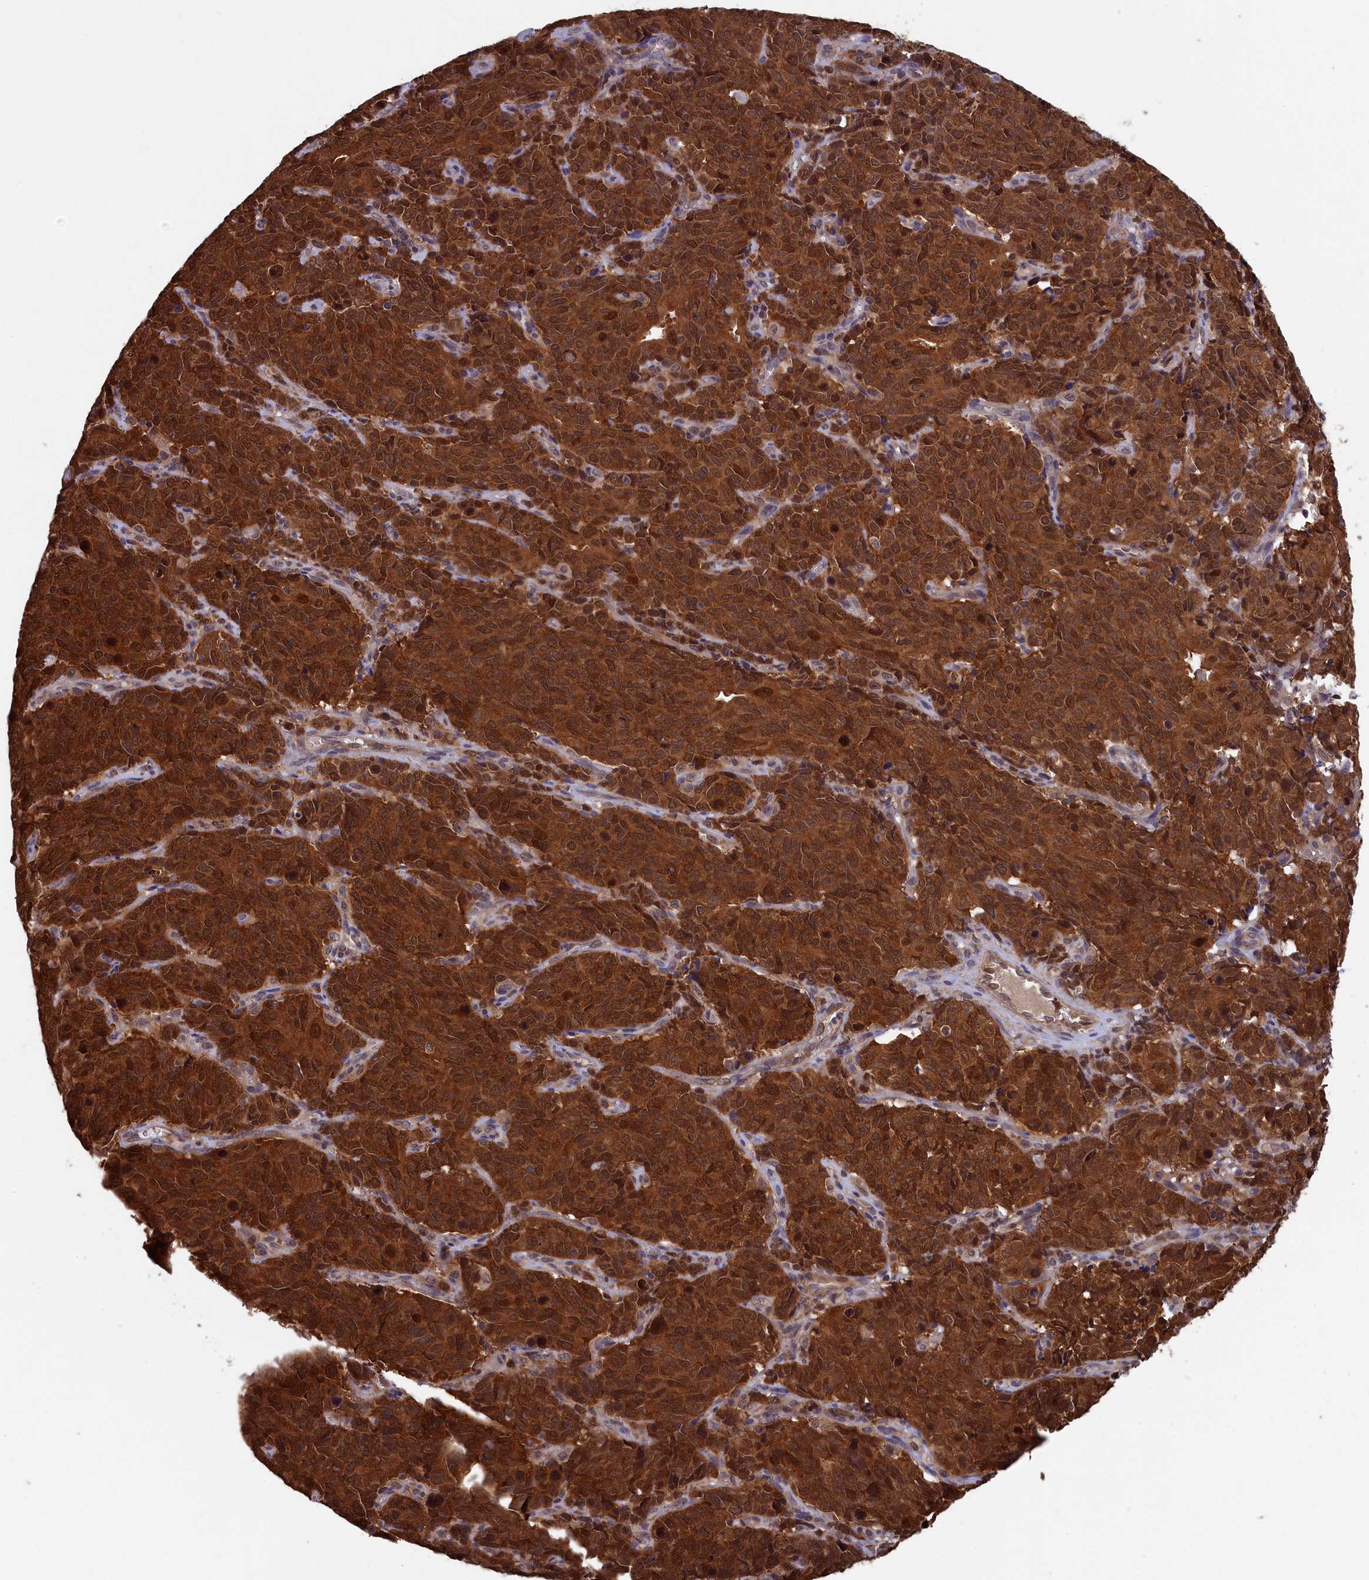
{"staining": {"intensity": "strong", "quantity": ">75%", "location": "cytoplasmic/membranous,nuclear"}, "tissue": "cervical cancer", "cell_type": "Tumor cells", "image_type": "cancer", "snomed": [{"axis": "morphology", "description": "Squamous cell carcinoma, NOS"}, {"axis": "topography", "description": "Cervix"}], "caption": "Tumor cells exhibit high levels of strong cytoplasmic/membranous and nuclear positivity in approximately >75% of cells in cervical cancer (squamous cell carcinoma).", "gene": "JPT2", "patient": {"sex": "female", "age": 60}}